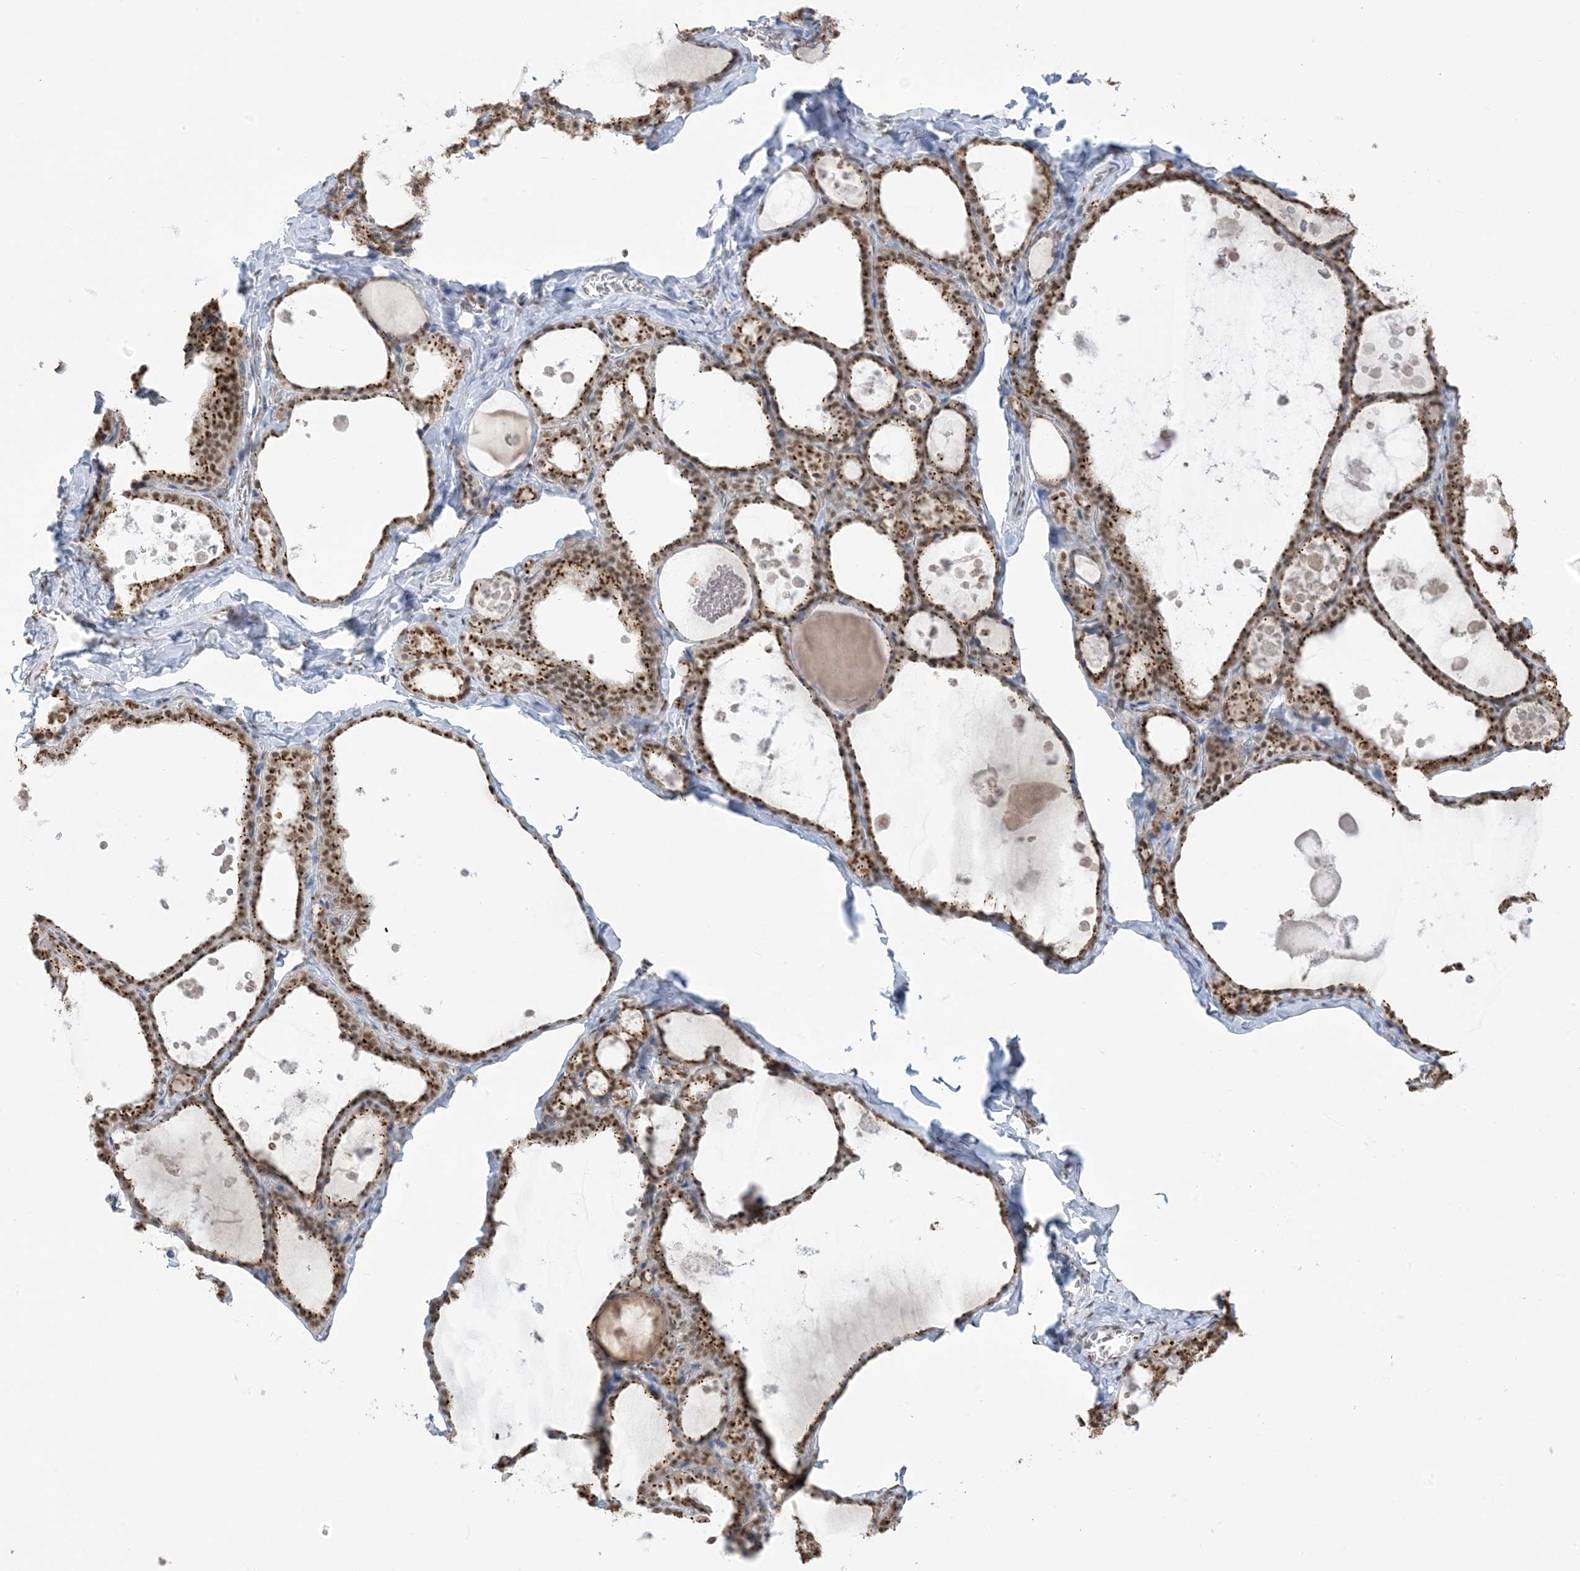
{"staining": {"intensity": "strong", "quantity": ">75%", "location": "cytoplasmic/membranous,nuclear"}, "tissue": "thyroid gland", "cell_type": "Glandular cells", "image_type": "normal", "snomed": [{"axis": "morphology", "description": "Normal tissue, NOS"}, {"axis": "topography", "description": "Thyroid gland"}], "caption": "DAB (3,3'-diaminobenzidine) immunohistochemical staining of benign human thyroid gland exhibits strong cytoplasmic/membranous,nuclear protein staining in approximately >75% of glandular cells.", "gene": "GPR107", "patient": {"sex": "male", "age": 56}}